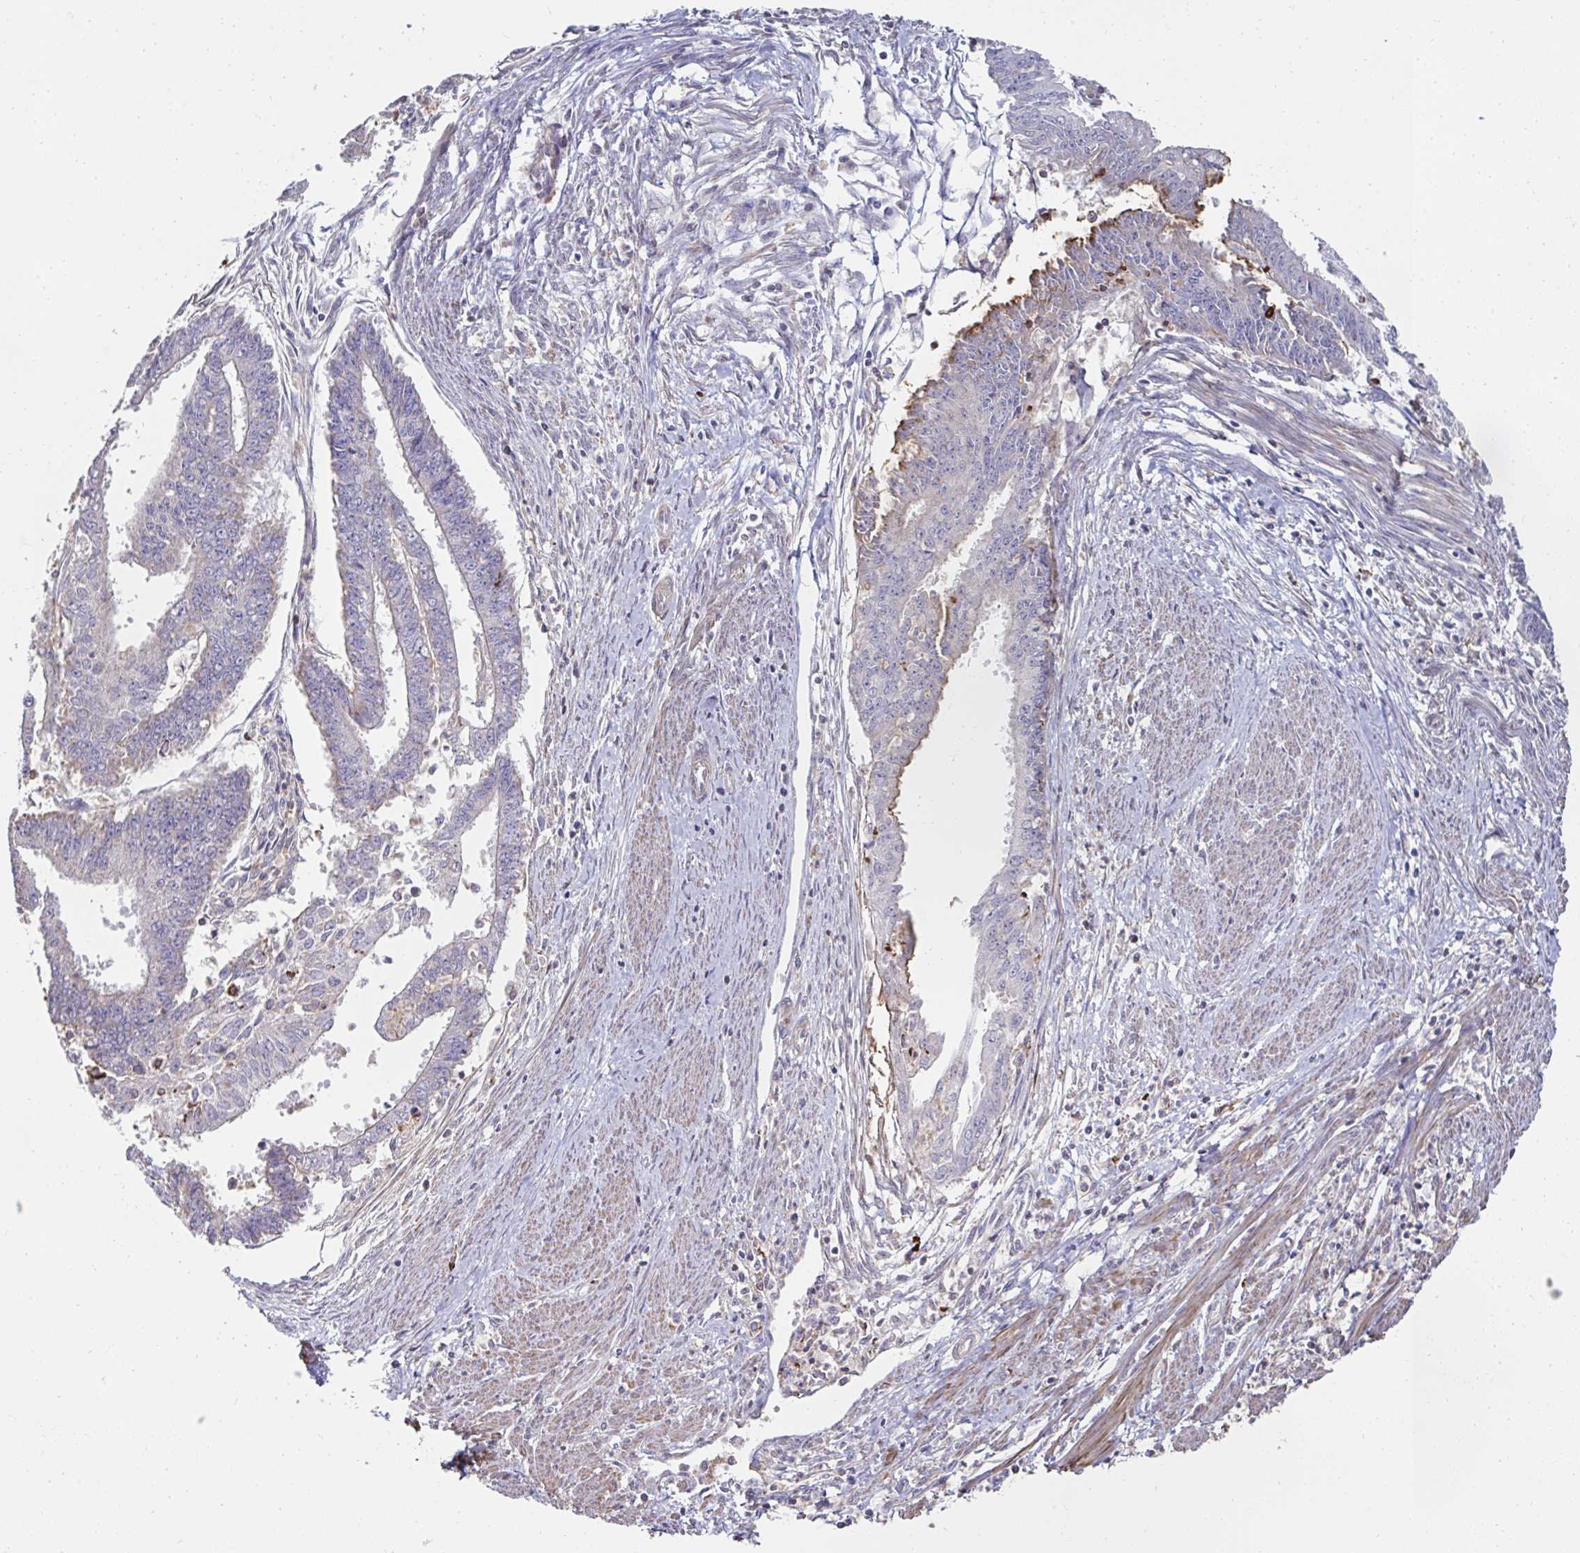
{"staining": {"intensity": "moderate", "quantity": "<25%", "location": "cytoplasmic/membranous"}, "tissue": "endometrial cancer", "cell_type": "Tumor cells", "image_type": "cancer", "snomed": [{"axis": "morphology", "description": "Adenocarcinoma, NOS"}, {"axis": "topography", "description": "Endometrium"}], "caption": "IHC histopathology image of human endometrial cancer (adenocarcinoma) stained for a protein (brown), which shows low levels of moderate cytoplasmic/membranous positivity in approximately <25% of tumor cells.", "gene": "DZANK1", "patient": {"sex": "female", "age": 73}}